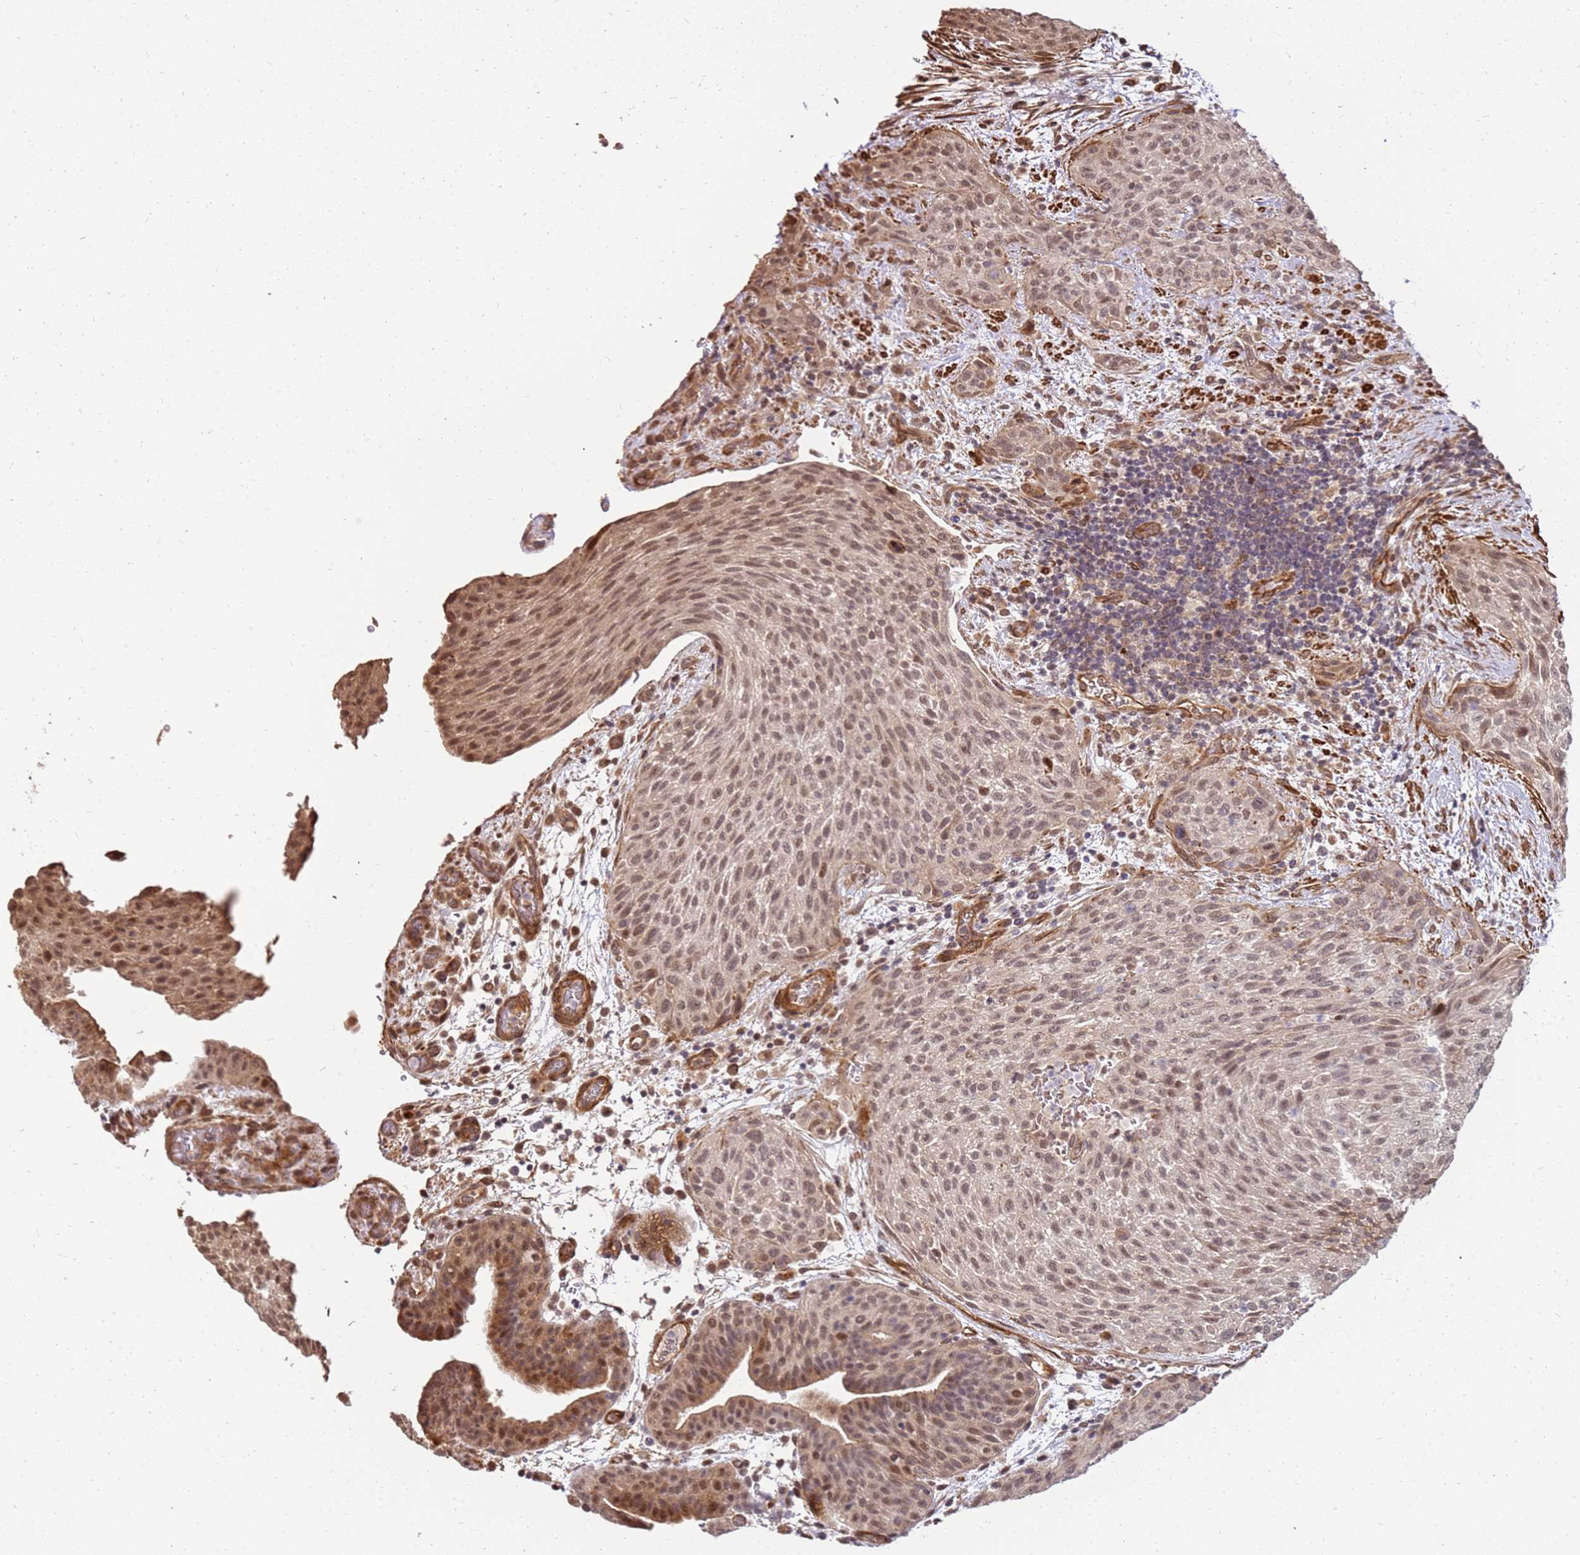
{"staining": {"intensity": "moderate", "quantity": ">75%", "location": "nuclear"}, "tissue": "urothelial cancer", "cell_type": "Tumor cells", "image_type": "cancer", "snomed": [{"axis": "morphology", "description": "Normal tissue, NOS"}, {"axis": "morphology", "description": "Urothelial carcinoma, NOS"}, {"axis": "topography", "description": "Urinary bladder"}, {"axis": "topography", "description": "Peripheral nerve tissue"}], "caption": "Urothelial cancer stained for a protein reveals moderate nuclear positivity in tumor cells.", "gene": "ST18", "patient": {"sex": "male", "age": 35}}